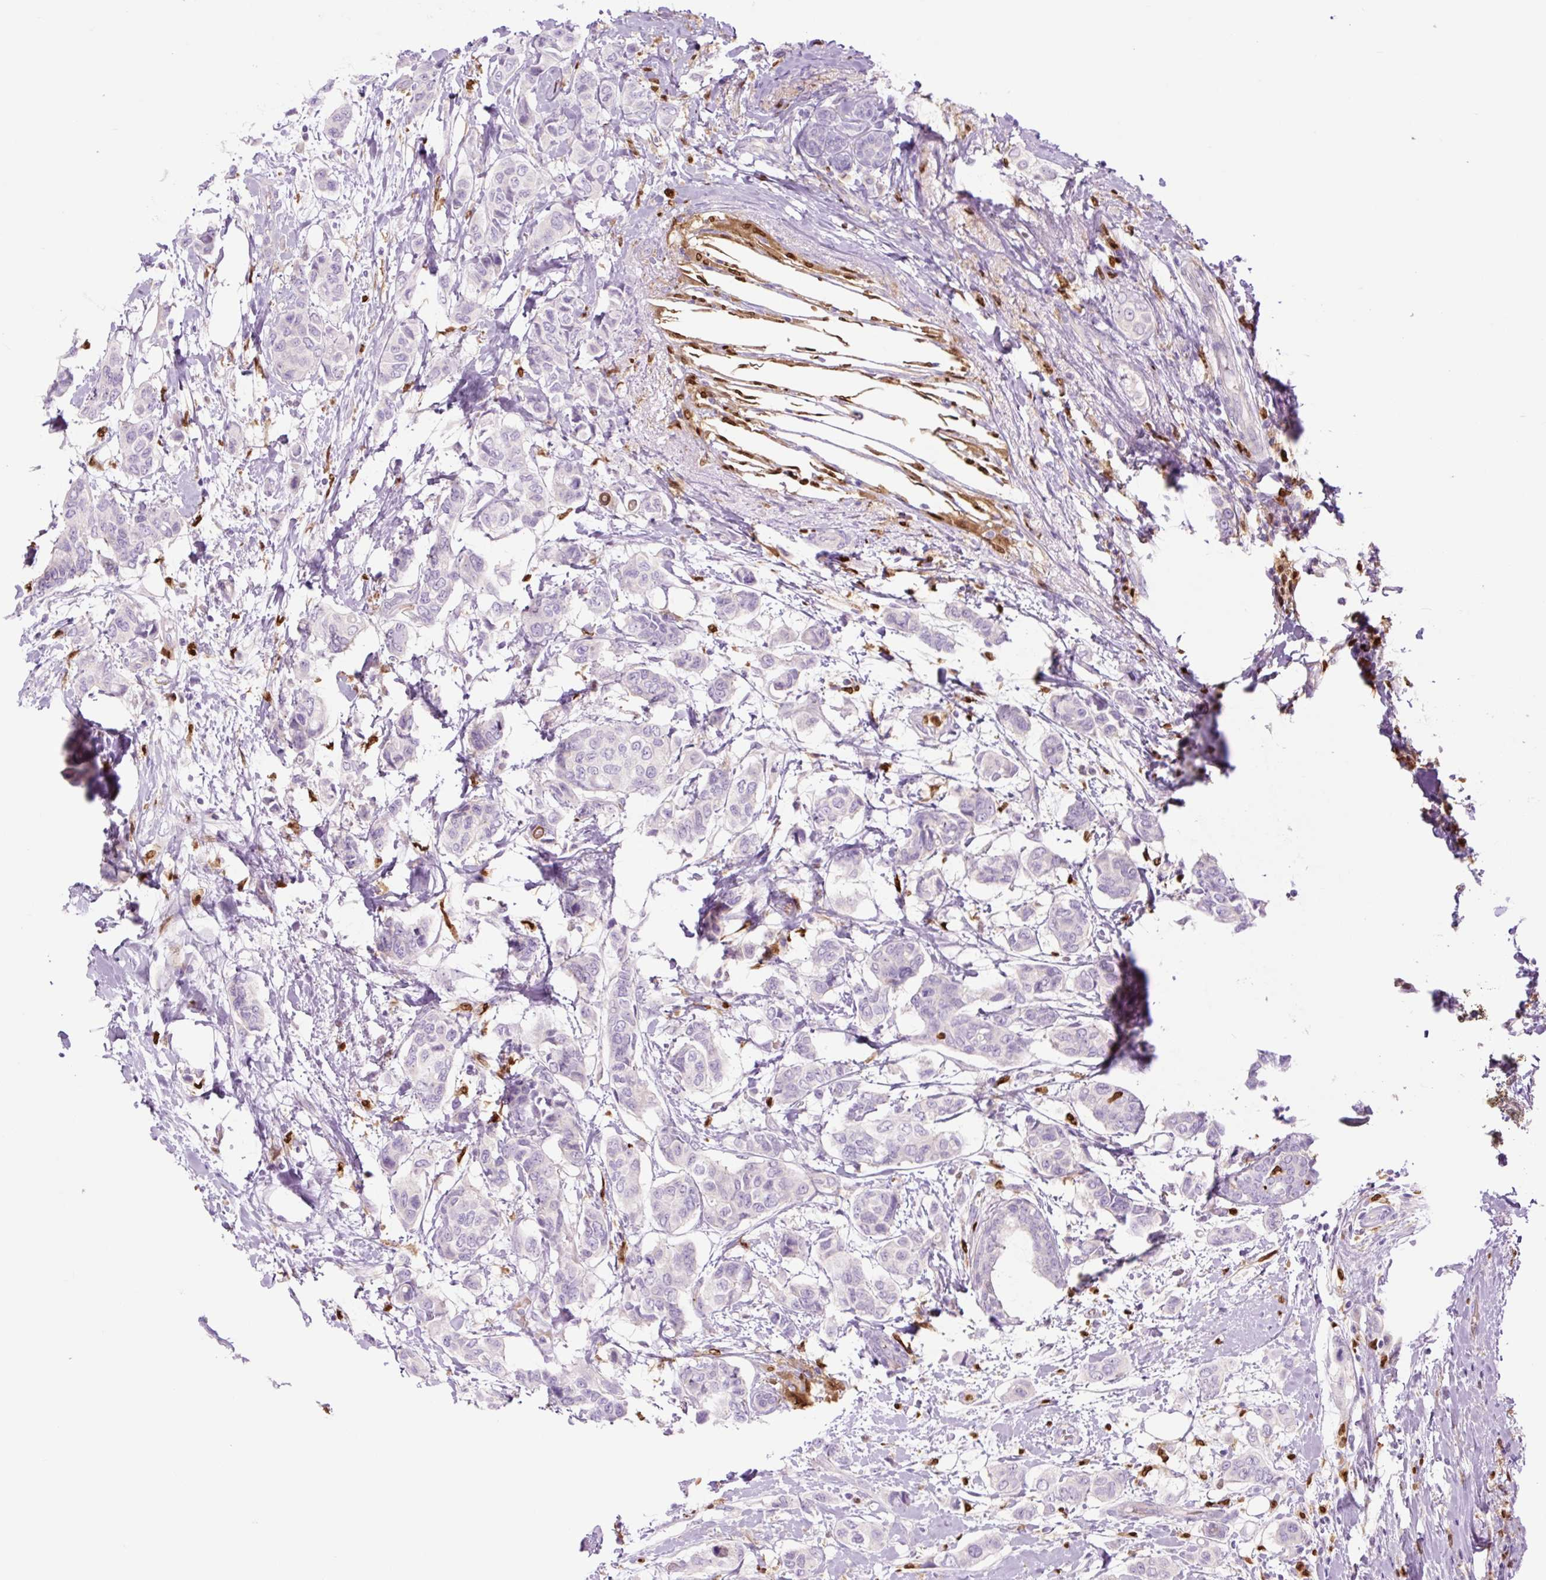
{"staining": {"intensity": "negative", "quantity": "none", "location": "none"}, "tissue": "breast cancer", "cell_type": "Tumor cells", "image_type": "cancer", "snomed": [{"axis": "morphology", "description": "Lobular carcinoma"}, {"axis": "topography", "description": "Breast"}], "caption": "Tumor cells are negative for protein expression in human breast cancer.", "gene": "SPI1", "patient": {"sex": "female", "age": 51}}